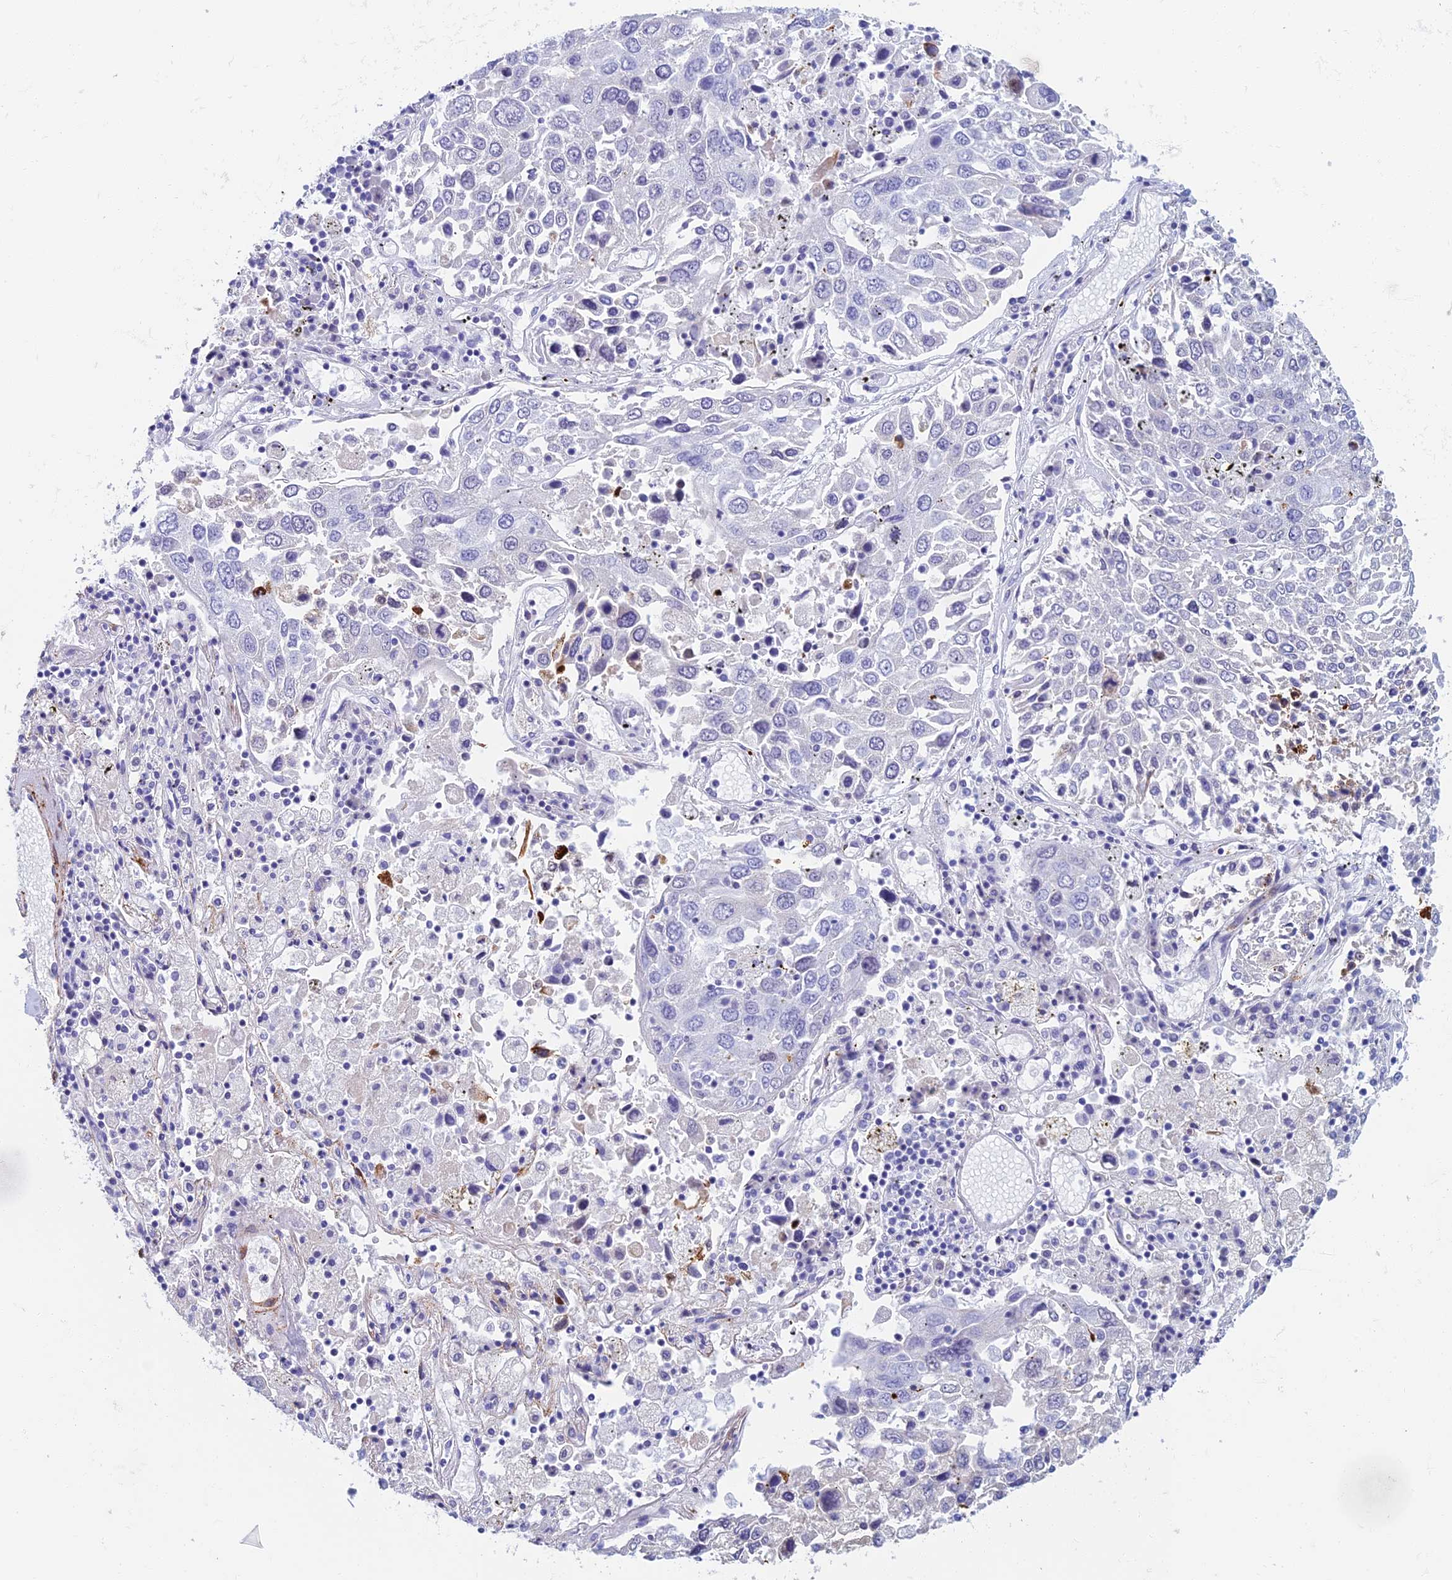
{"staining": {"intensity": "negative", "quantity": "none", "location": "none"}, "tissue": "lung cancer", "cell_type": "Tumor cells", "image_type": "cancer", "snomed": [{"axis": "morphology", "description": "Squamous cell carcinoma, NOS"}, {"axis": "topography", "description": "Lung"}], "caption": "High magnification brightfield microscopy of lung cancer stained with DAB (3,3'-diaminobenzidine) (brown) and counterstained with hematoxylin (blue): tumor cells show no significant staining.", "gene": "ETFRF1", "patient": {"sex": "male", "age": 65}}